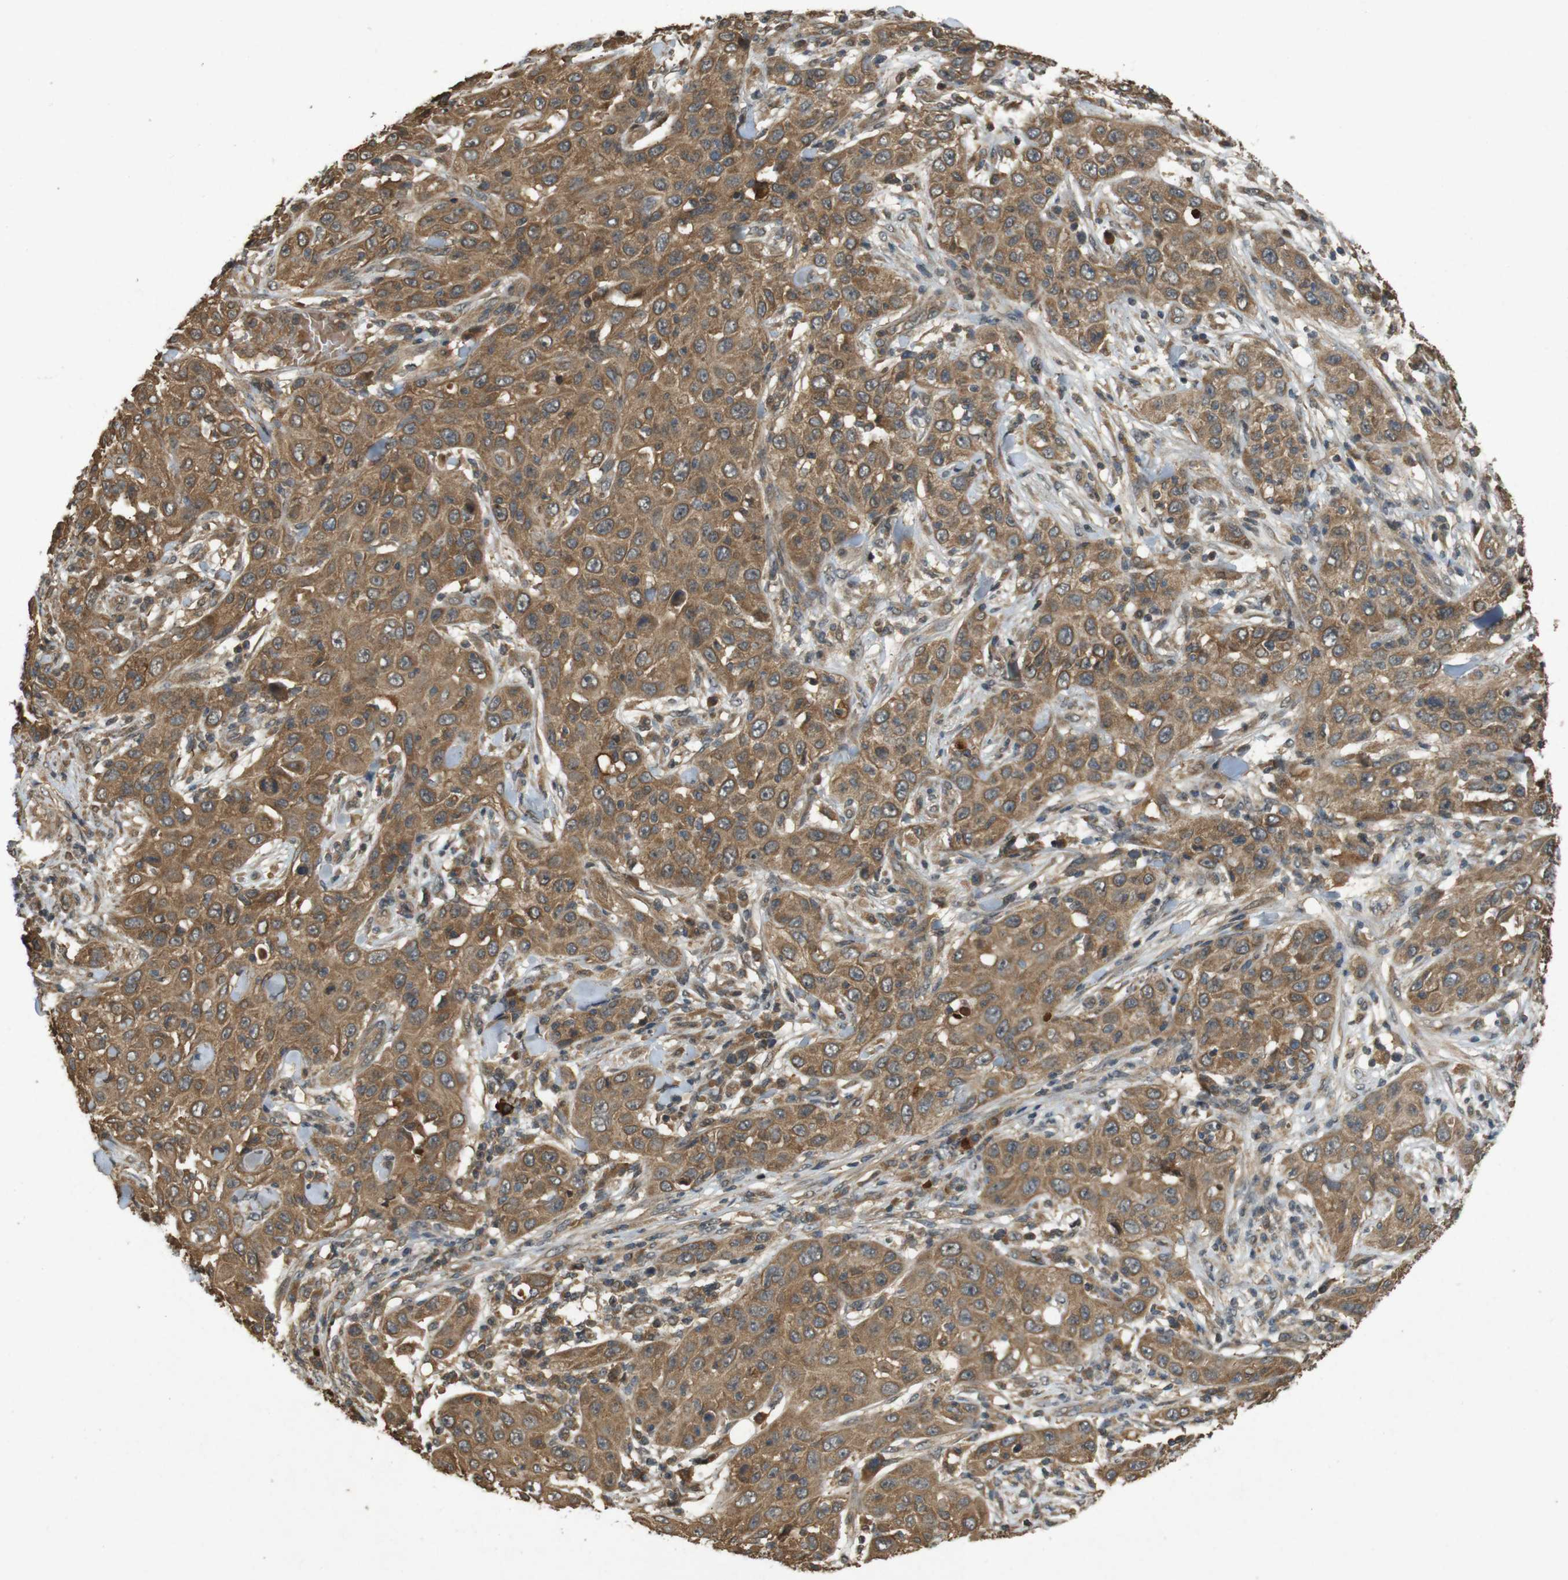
{"staining": {"intensity": "moderate", "quantity": ">75%", "location": "cytoplasmic/membranous"}, "tissue": "skin cancer", "cell_type": "Tumor cells", "image_type": "cancer", "snomed": [{"axis": "morphology", "description": "Squamous cell carcinoma, NOS"}, {"axis": "topography", "description": "Skin"}], "caption": "Protein staining by immunohistochemistry (IHC) displays moderate cytoplasmic/membranous positivity in about >75% of tumor cells in skin cancer. (DAB (3,3'-diaminobenzidine) IHC, brown staining for protein, blue staining for nuclei).", "gene": "TAP1", "patient": {"sex": "female", "age": 88}}